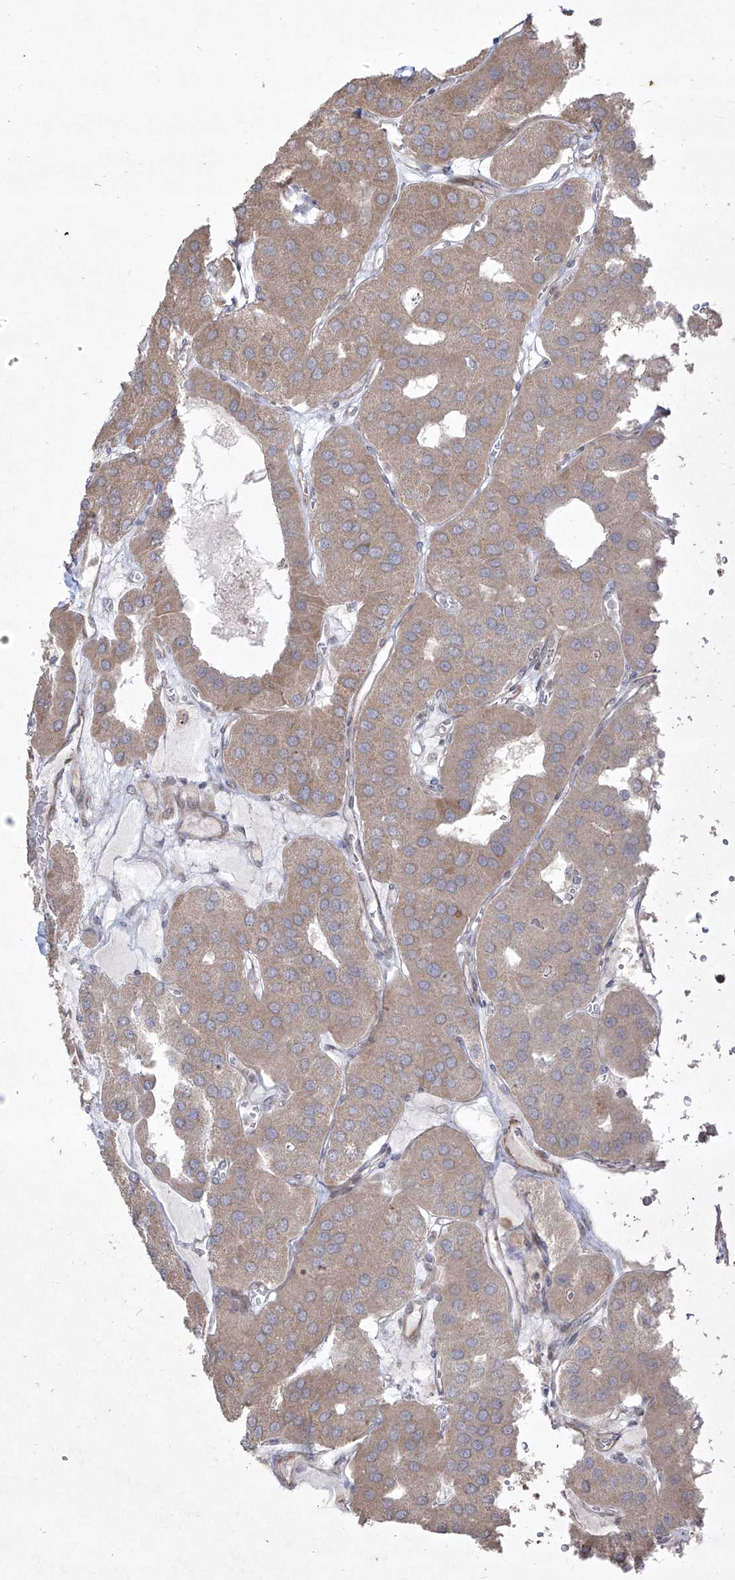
{"staining": {"intensity": "weak", "quantity": "25%-75%", "location": "cytoplasmic/membranous"}, "tissue": "parathyroid gland", "cell_type": "Glandular cells", "image_type": "normal", "snomed": [{"axis": "morphology", "description": "Normal tissue, NOS"}, {"axis": "morphology", "description": "Adenoma, NOS"}, {"axis": "topography", "description": "Parathyroid gland"}], "caption": "This image demonstrates unremarkable parathyroid gland stained with immunohistochemistry (IHC) to label a protein in brown. The cytoplasmic/membranous of glandular cells show weak positivity for the protein. Nuclei are counter-stained blue.", "gene": "KDM1B", "patient": {"sex": "female", "age": 86}}